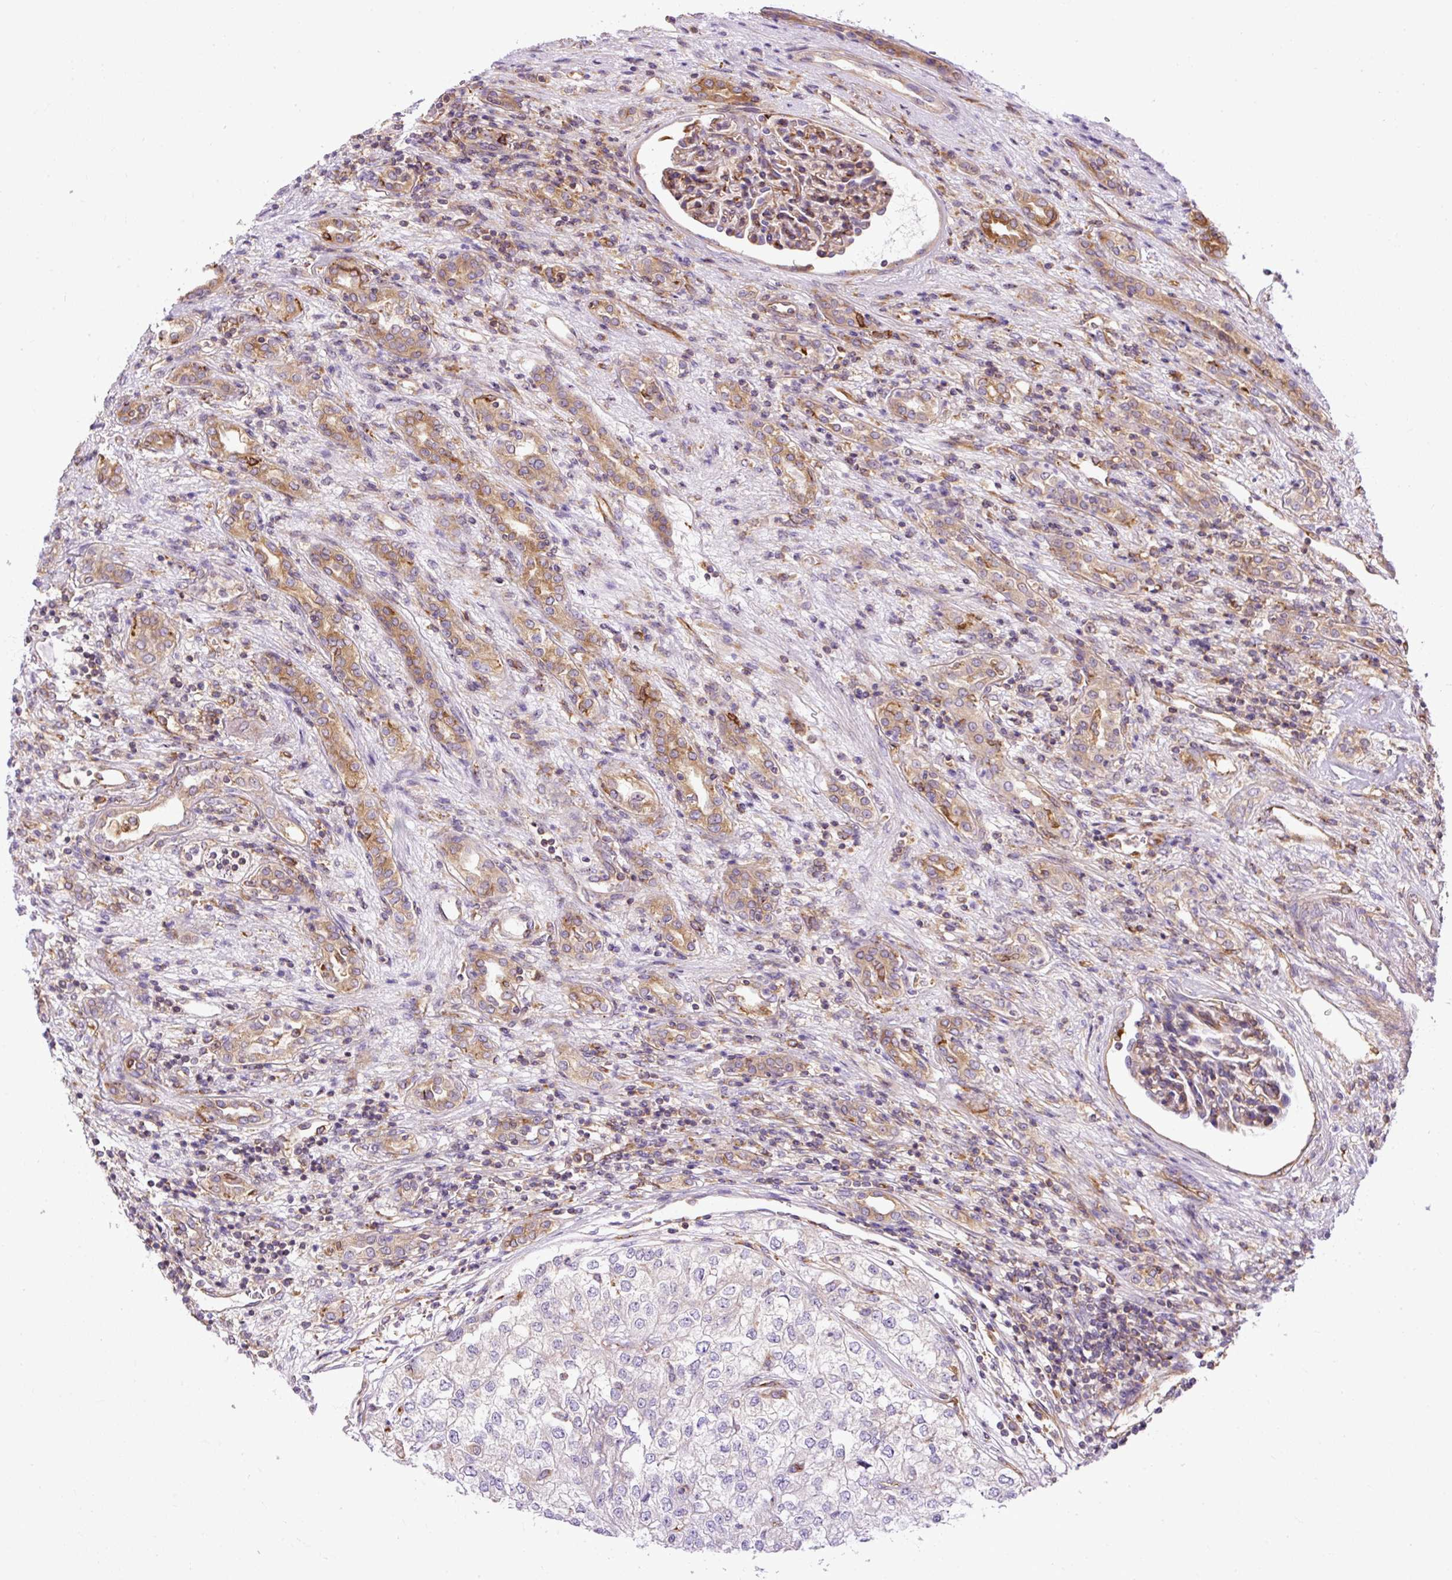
{"staining": {"intensity": "negative", "quantity": "none", "location": "none"}, "tissue": "renal cancer", "cell_type": "Tumor cells", "image_type": "cancer", "snomed": [{"axis": "morphology", "description": "Adenocarcinoma, NOS"}, {"axis": "topography", "description": "Kidney"}], "caption": "Image shows no significant protein expression in tumor cells of renal adenocarcinoma.", "gene": "MAP1S", "patient": {"sex": "female", "age": 54}}